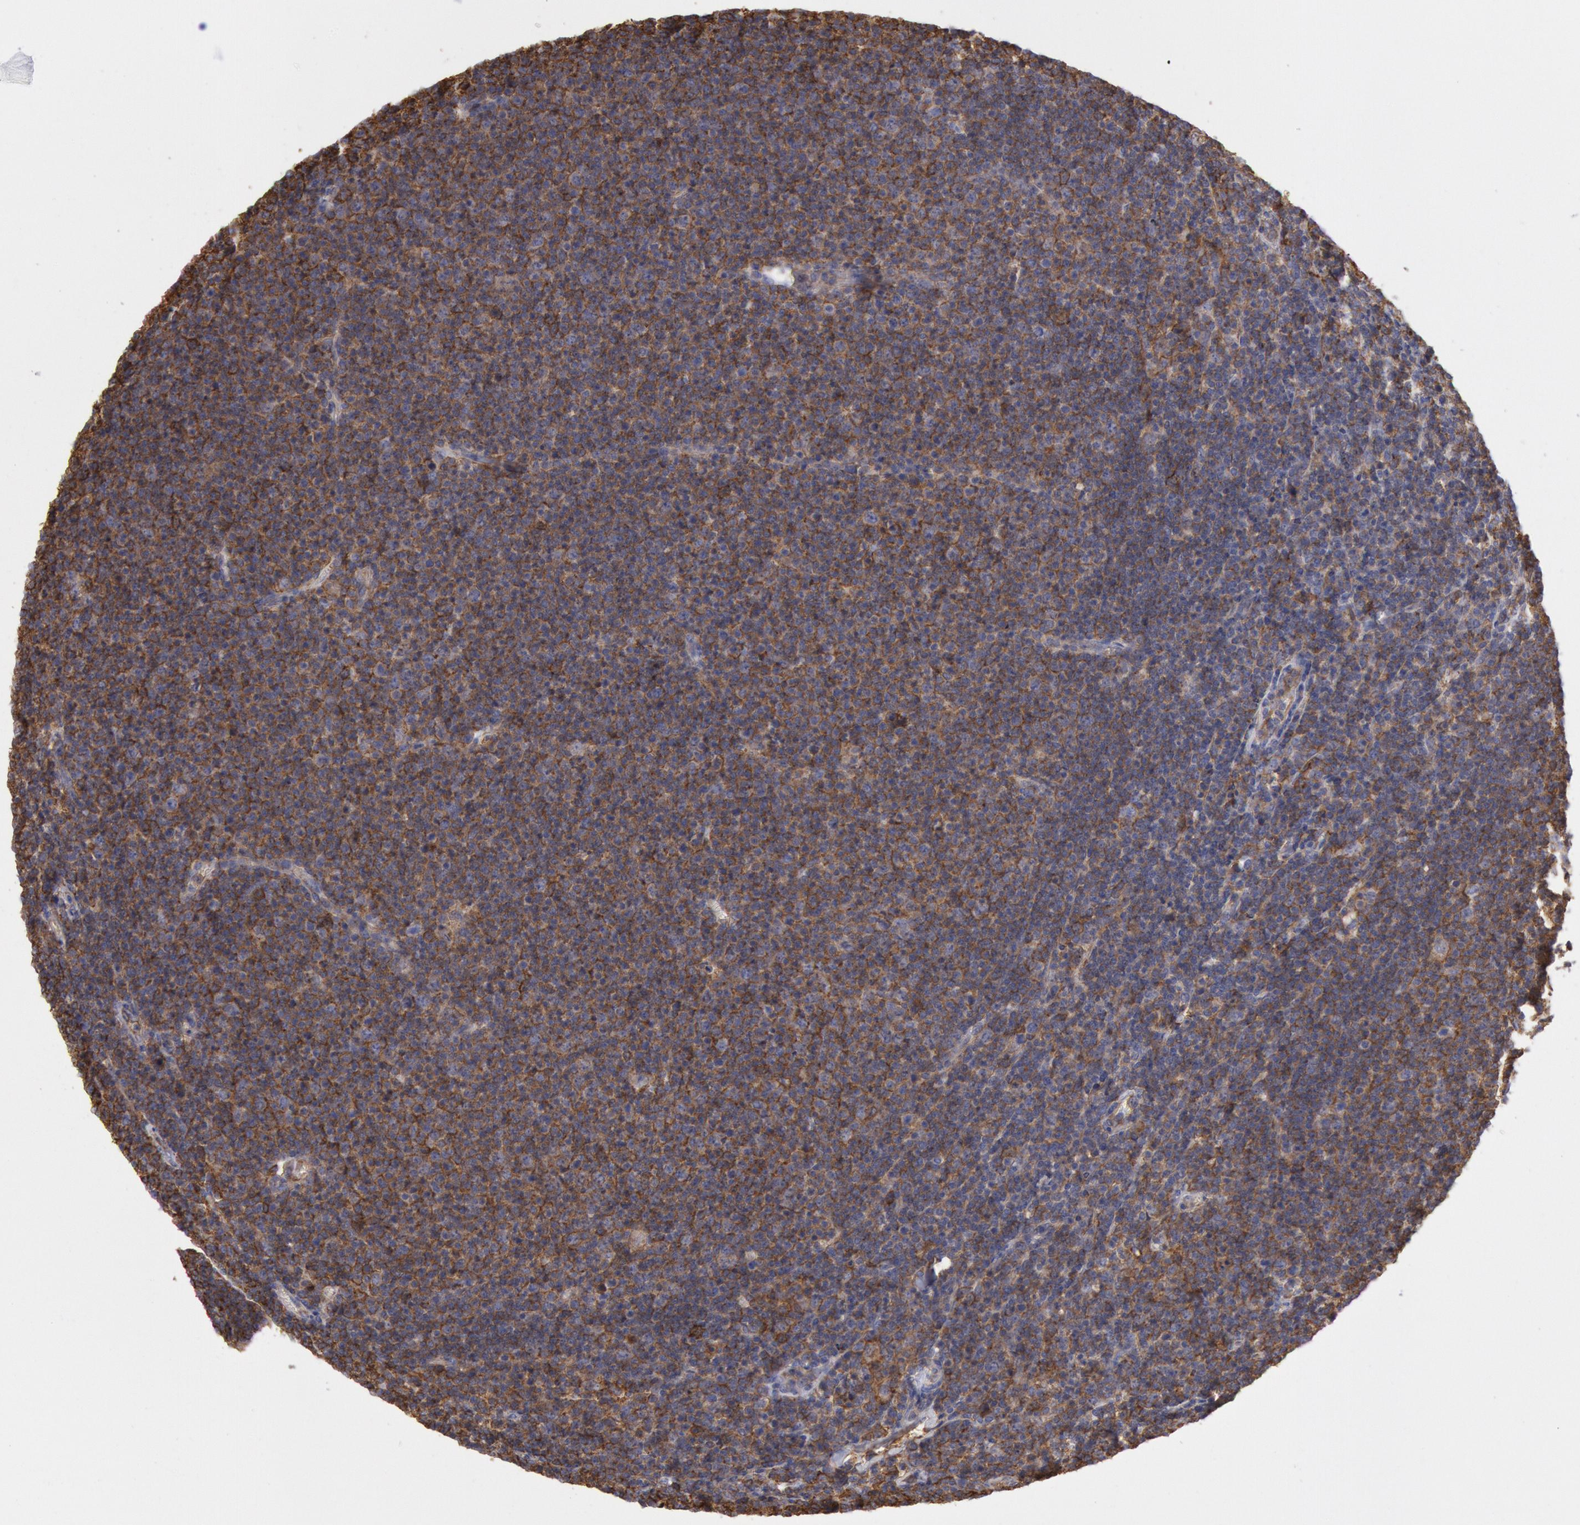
{"staining": {"intensity": "strong", "quantity": ">75%", "location": "cytoplasmic/membranous"}, "tissue": "lymphoma", "cell_type": "Tumor cells", "image_type": "cancer", "snomed": [{"axis": "morphology", "description": "Malignant lymphoma, non-Hodgkin's type, Low grade"}, {"axis": "topography", "description": "Lymph node"}], "caption": "Low-grade malignant lymphoma, non-Hodgkin's type stained for a protein (brown) demonstrates strong cytoplasmic/membranous positive expression in approximately >75% of tumor cells.", "gene": "SNAP23", "patient": {"sex": "male", "age": 74}}